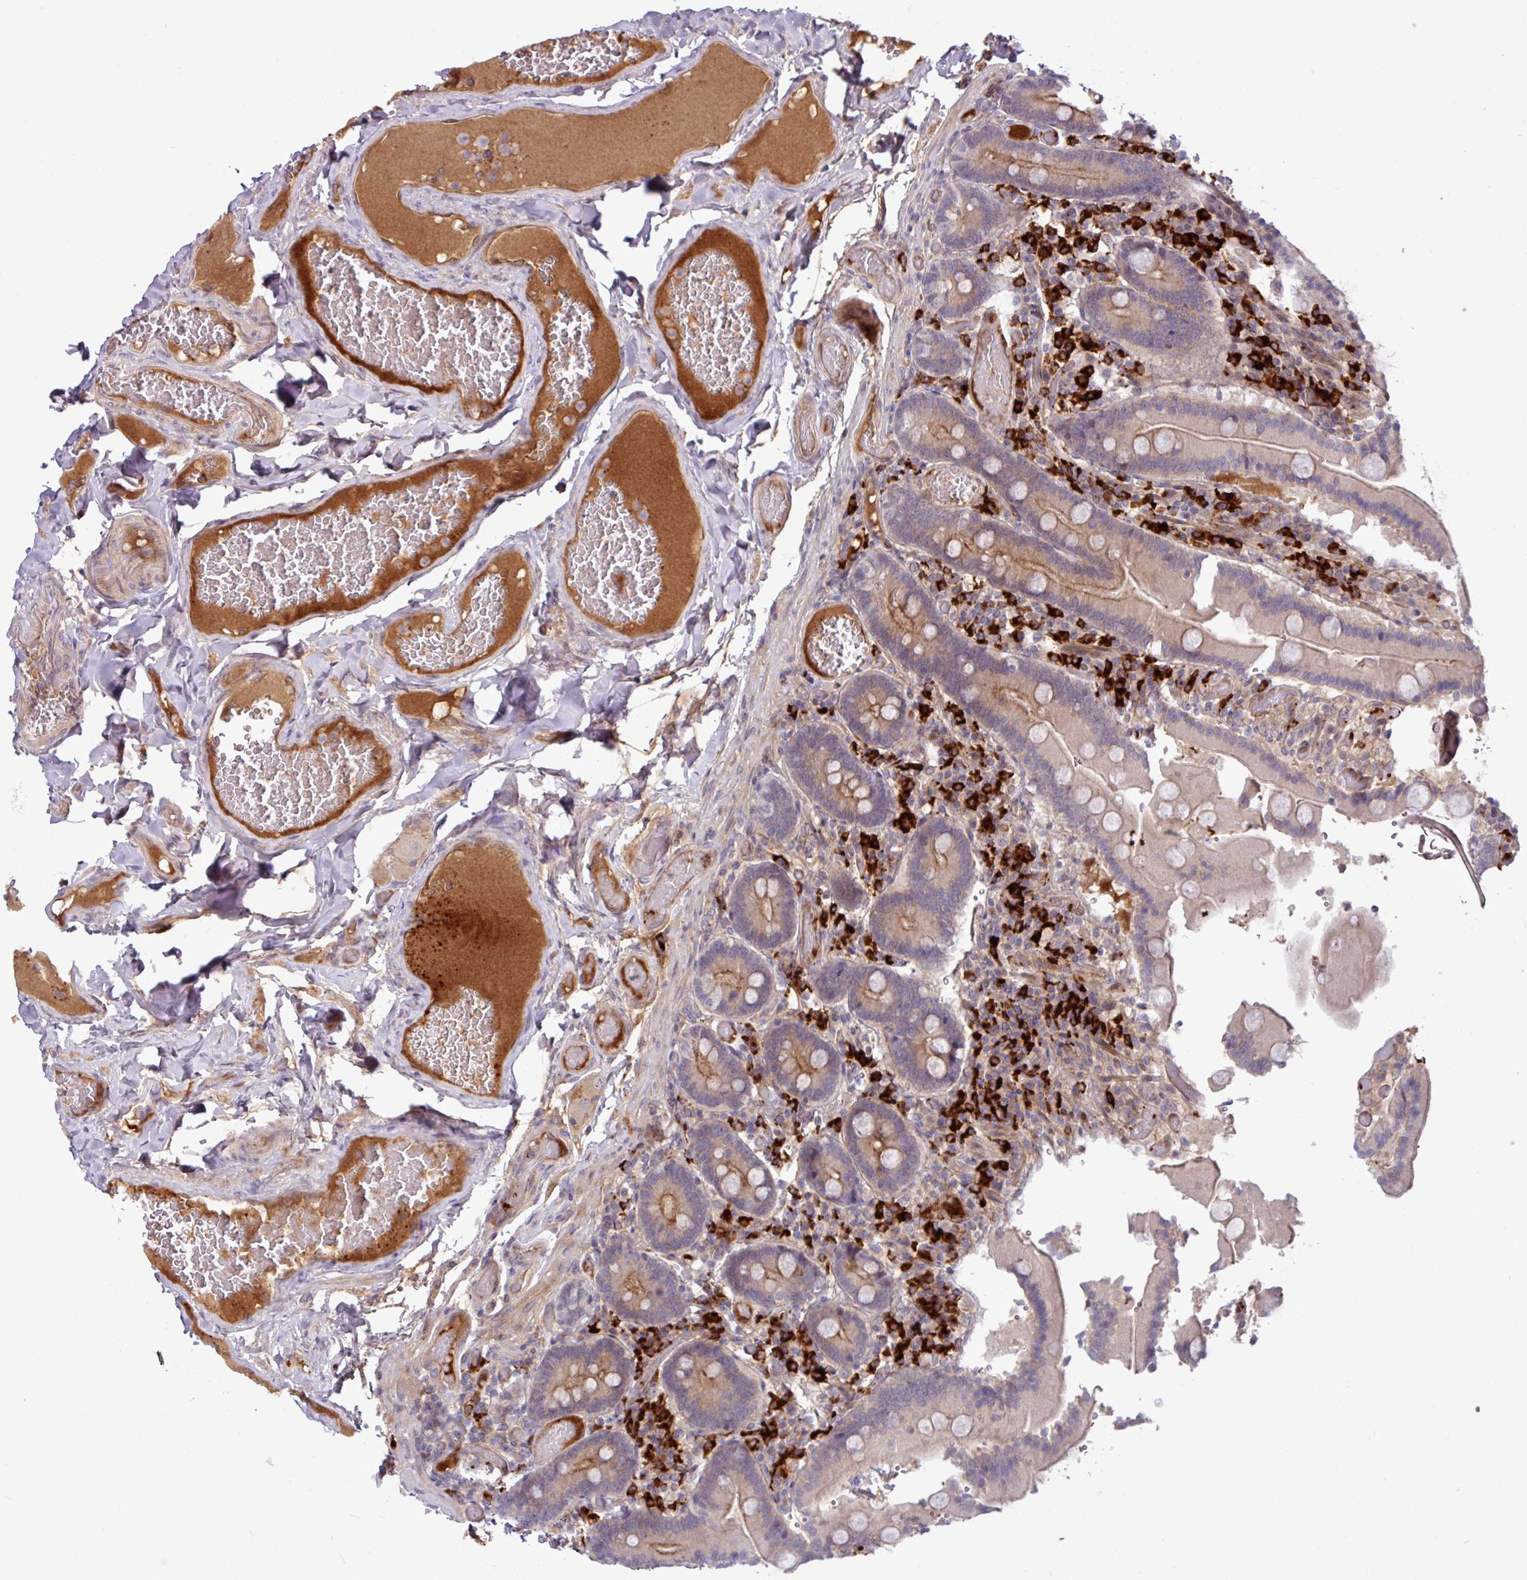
{"staining": {"intensity": "weak", "quantity": "25%-75%", "location": "cytoplasmic/membranous"}, "tissue": "duodenum", "cell_type": "Glandular cells", "image_type": "normal", "snomed": [{"axis": "morphology", "description": "Normal tissue, NOS"}, {"axis": "topography", "description": "Duodenum"}], "caption": "This is an image of IHC staining of unremarkable duodenum, which shows weak staining in the cytoplasmic/membranous of glandular cells.", "gene": "B4GALNT4", "patient": {"sex": "female", "age": 62}}